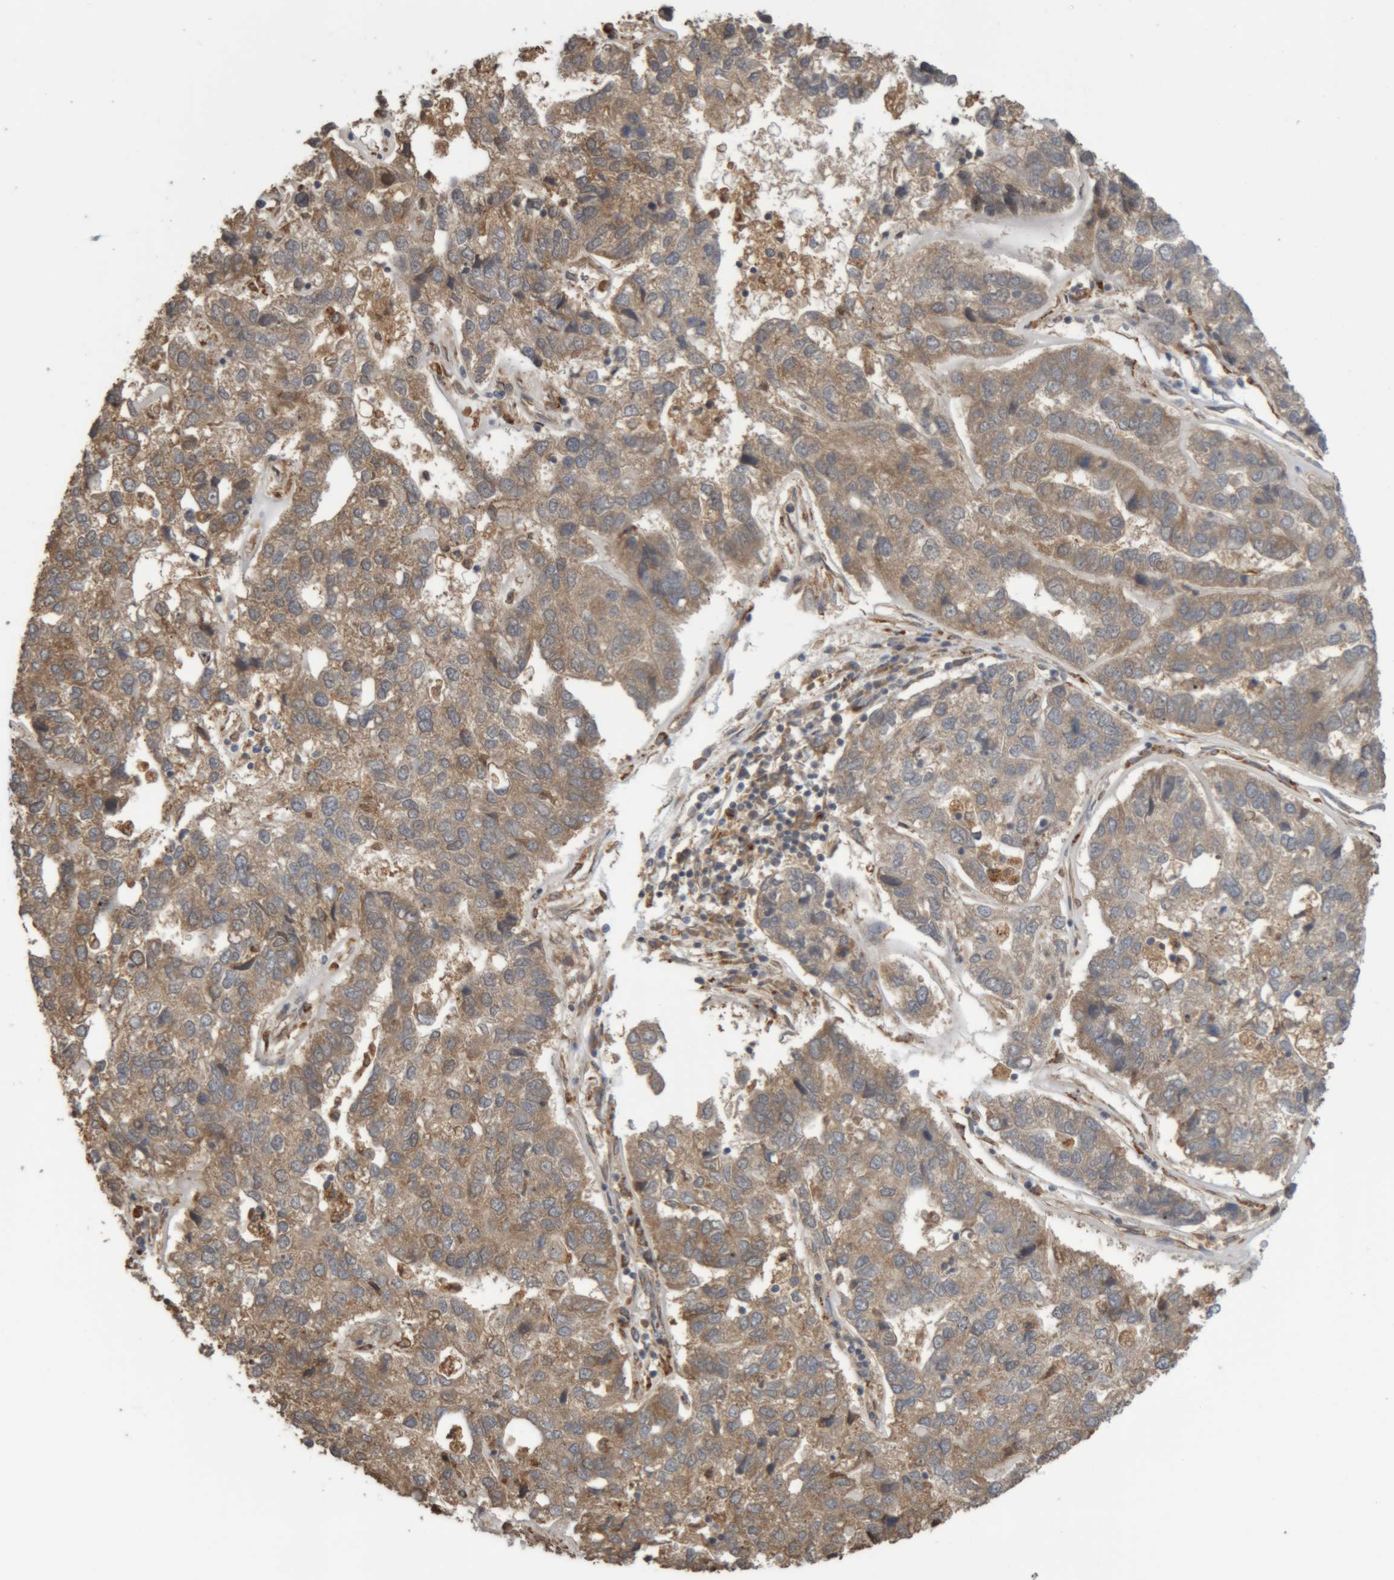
{"staining": {"intensity": "weak", "quantity": ">75%", "location": "cytoplasmic/membranous"}, "tissue": "pancreatic cancer", "cell_type": "Tumor cells", "image_type": "cancer", "snomed": [{"axis": "morphology", "description": "Adenocarcinoma, NOS"}, {"axis": "topography", "description": "Pancreas"}], "caption": "DAB immunohistochemical staining of pancreatic cancer (adenocarcinoma) shows weak cytoplasmic/membranous protein expression in about >75% of tumor cells. The staining is performed using DAB (3,3'-diaminobenzidine) brown chromogen to label protein expression. The nuclei are counter-stained blue using hematoxylin.", "gene": "TMED7", "patient": {"sex": "female", "age": 61}}